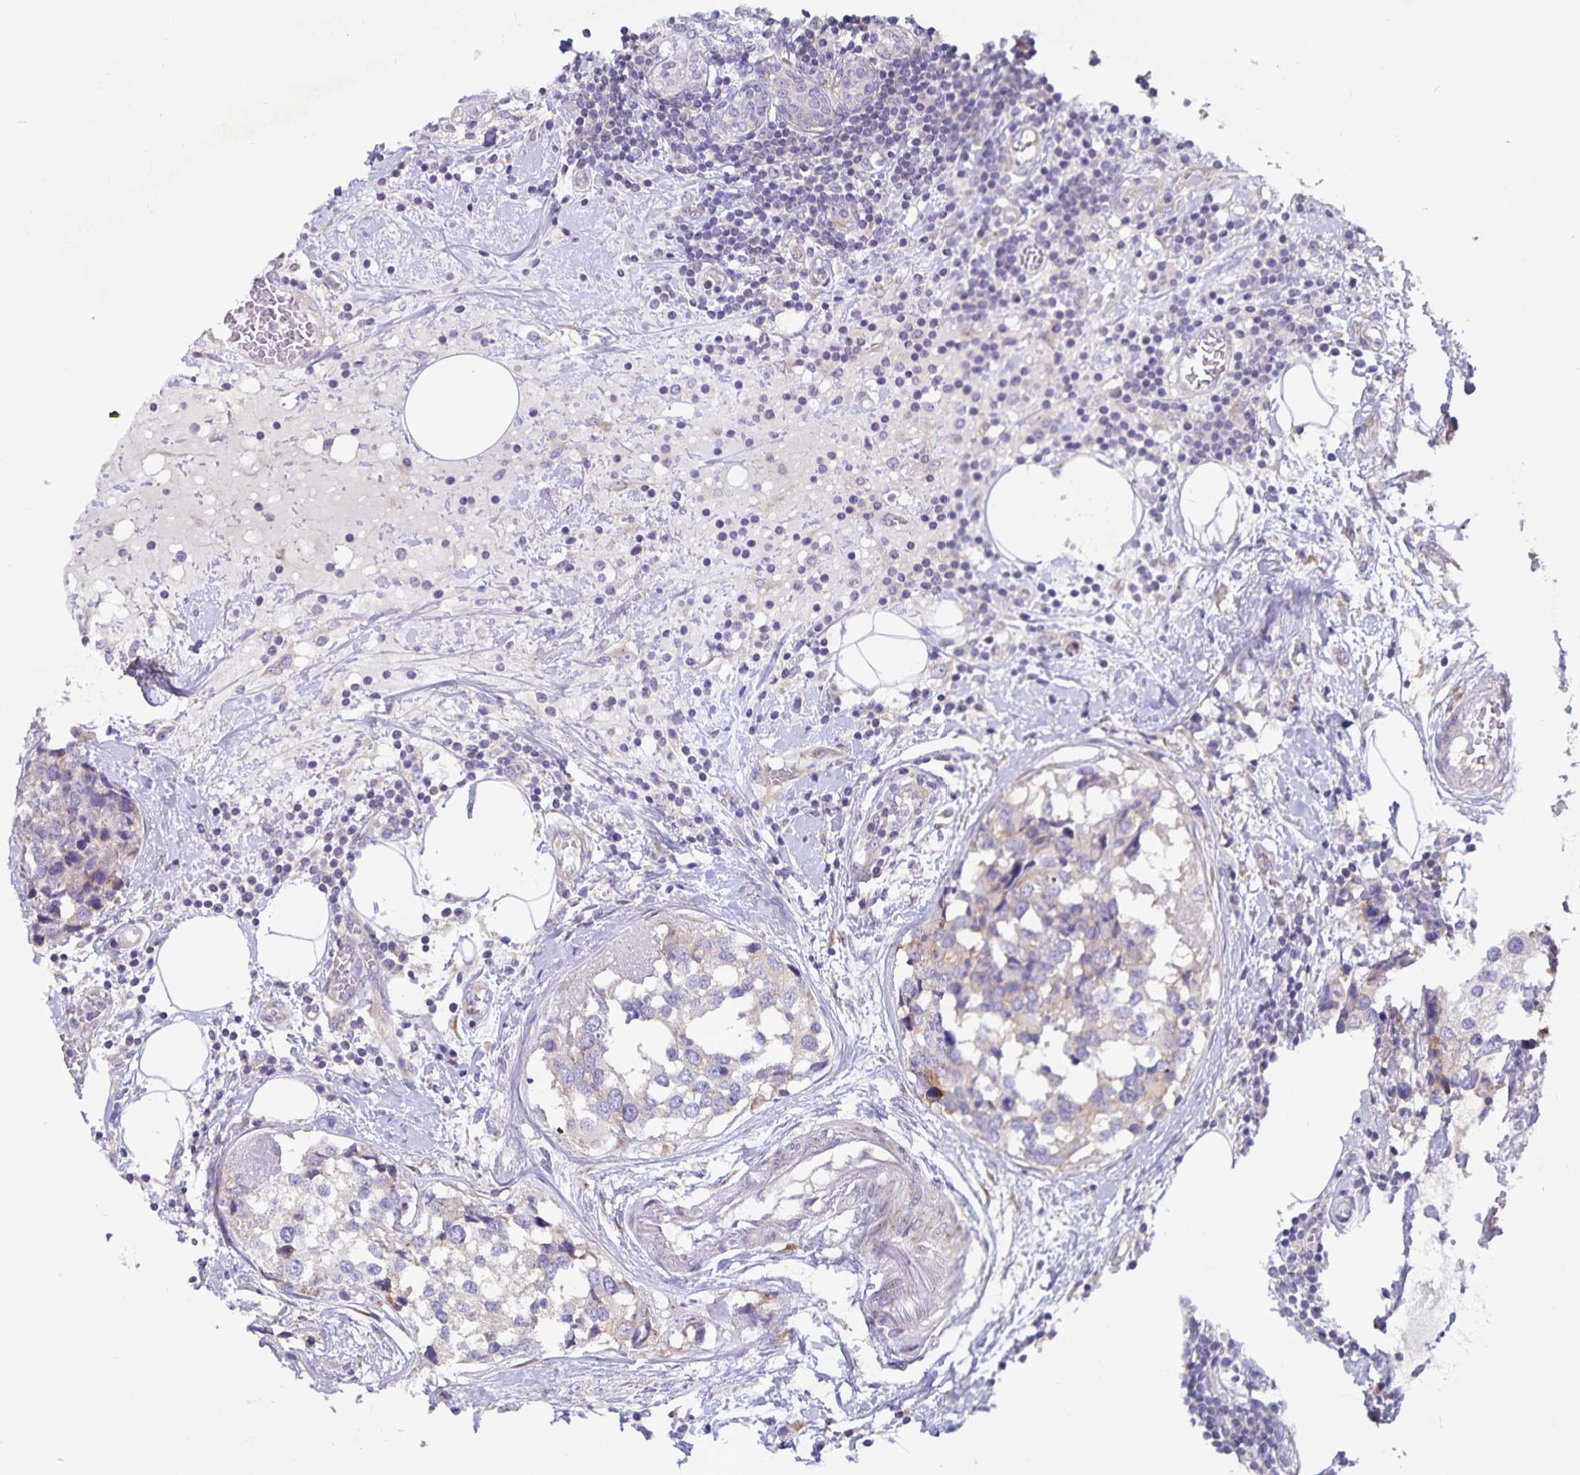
{"staining": {"intensity": "weak", "quantity": "25%-75%", "location": "cytoplasmic/membranous"}, "tissue": "breast cancer", "cell_type": "Tumor cells", "image_type": "cancer", "snomed": [{"axis": "morphology", "description": "Lobular carcinoma"}, {"axis": "topography", "description": "Breast"}], "caption": "DAB immunohistochemical staining of breast cancer reveals weak cytoplasmic/membranous protein staining in approximately 25%-75% of tumor cells.", "gene": "FAM120A", "patient": {"sex": "female", "age": 59}}